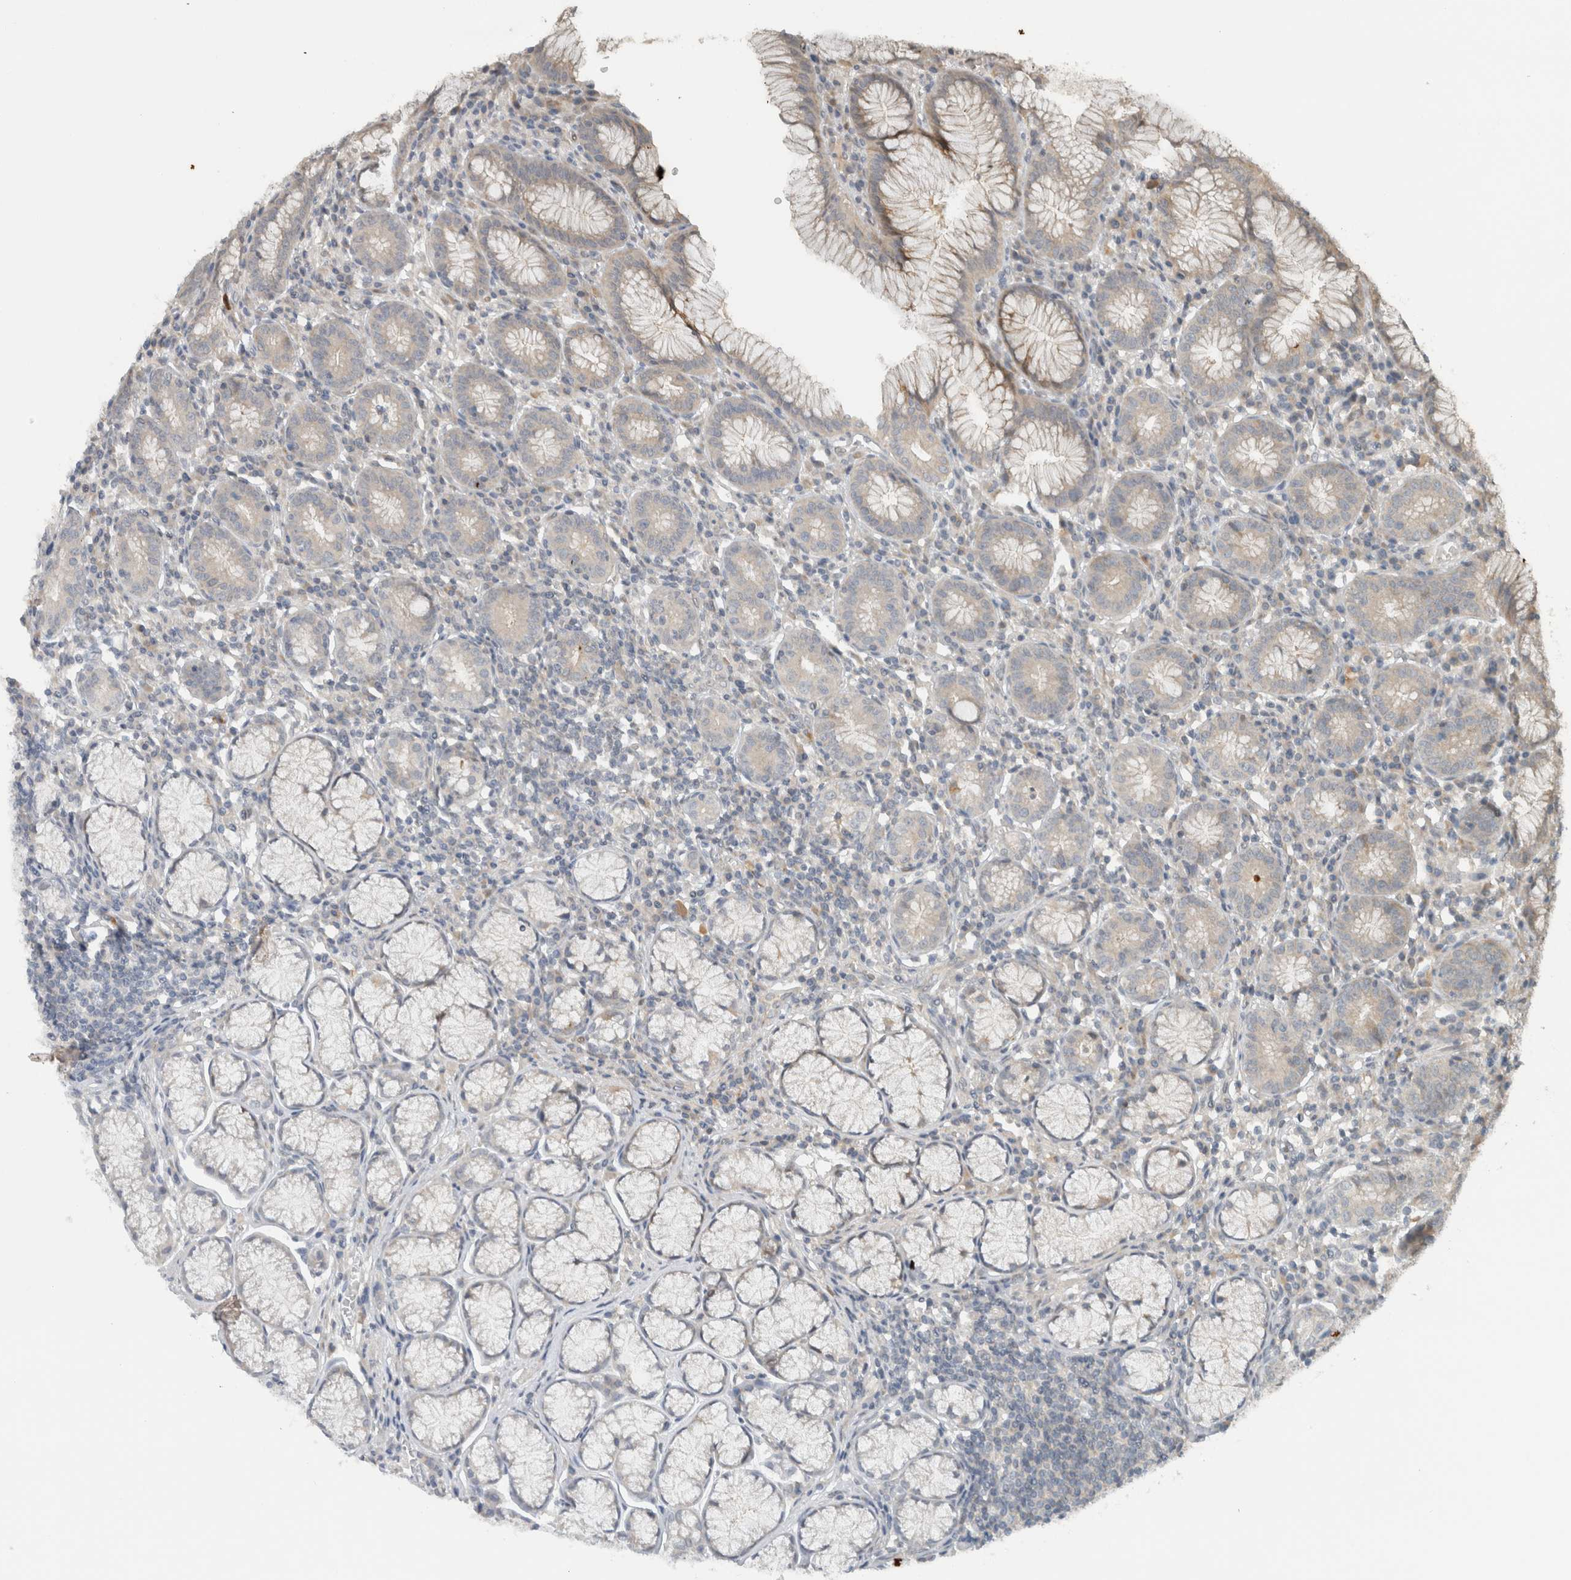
{"staining": {"intensity": "weak", "quantity": "<25%", "location": "cytoplasmic/membranous"}, "tissue": "stomach", "cell_type": "Glandular cells", "image_type": "normal", "snomed": [{"axis": "morphology", "description": "Normal tissue, NOS"}, {"axis": "topography", "description": "Stomach"}], "caption": "High magnification brightfield microscopy of unremarkable stomach stained with DAB (3,3'-diaminobenzidine) (brown) and counterstained with hematoxylin (blue): glandular cells show no significant positivity. The staining was performed using DAB (3,3'-diaminobenzidine) to visualize the protein expression in brown, while the nuclei were stained in blue with hematoxylin (Magnification: 20x).", "gene": "ERCC6L2", "patient": {"sex": "male", "age": 55}}